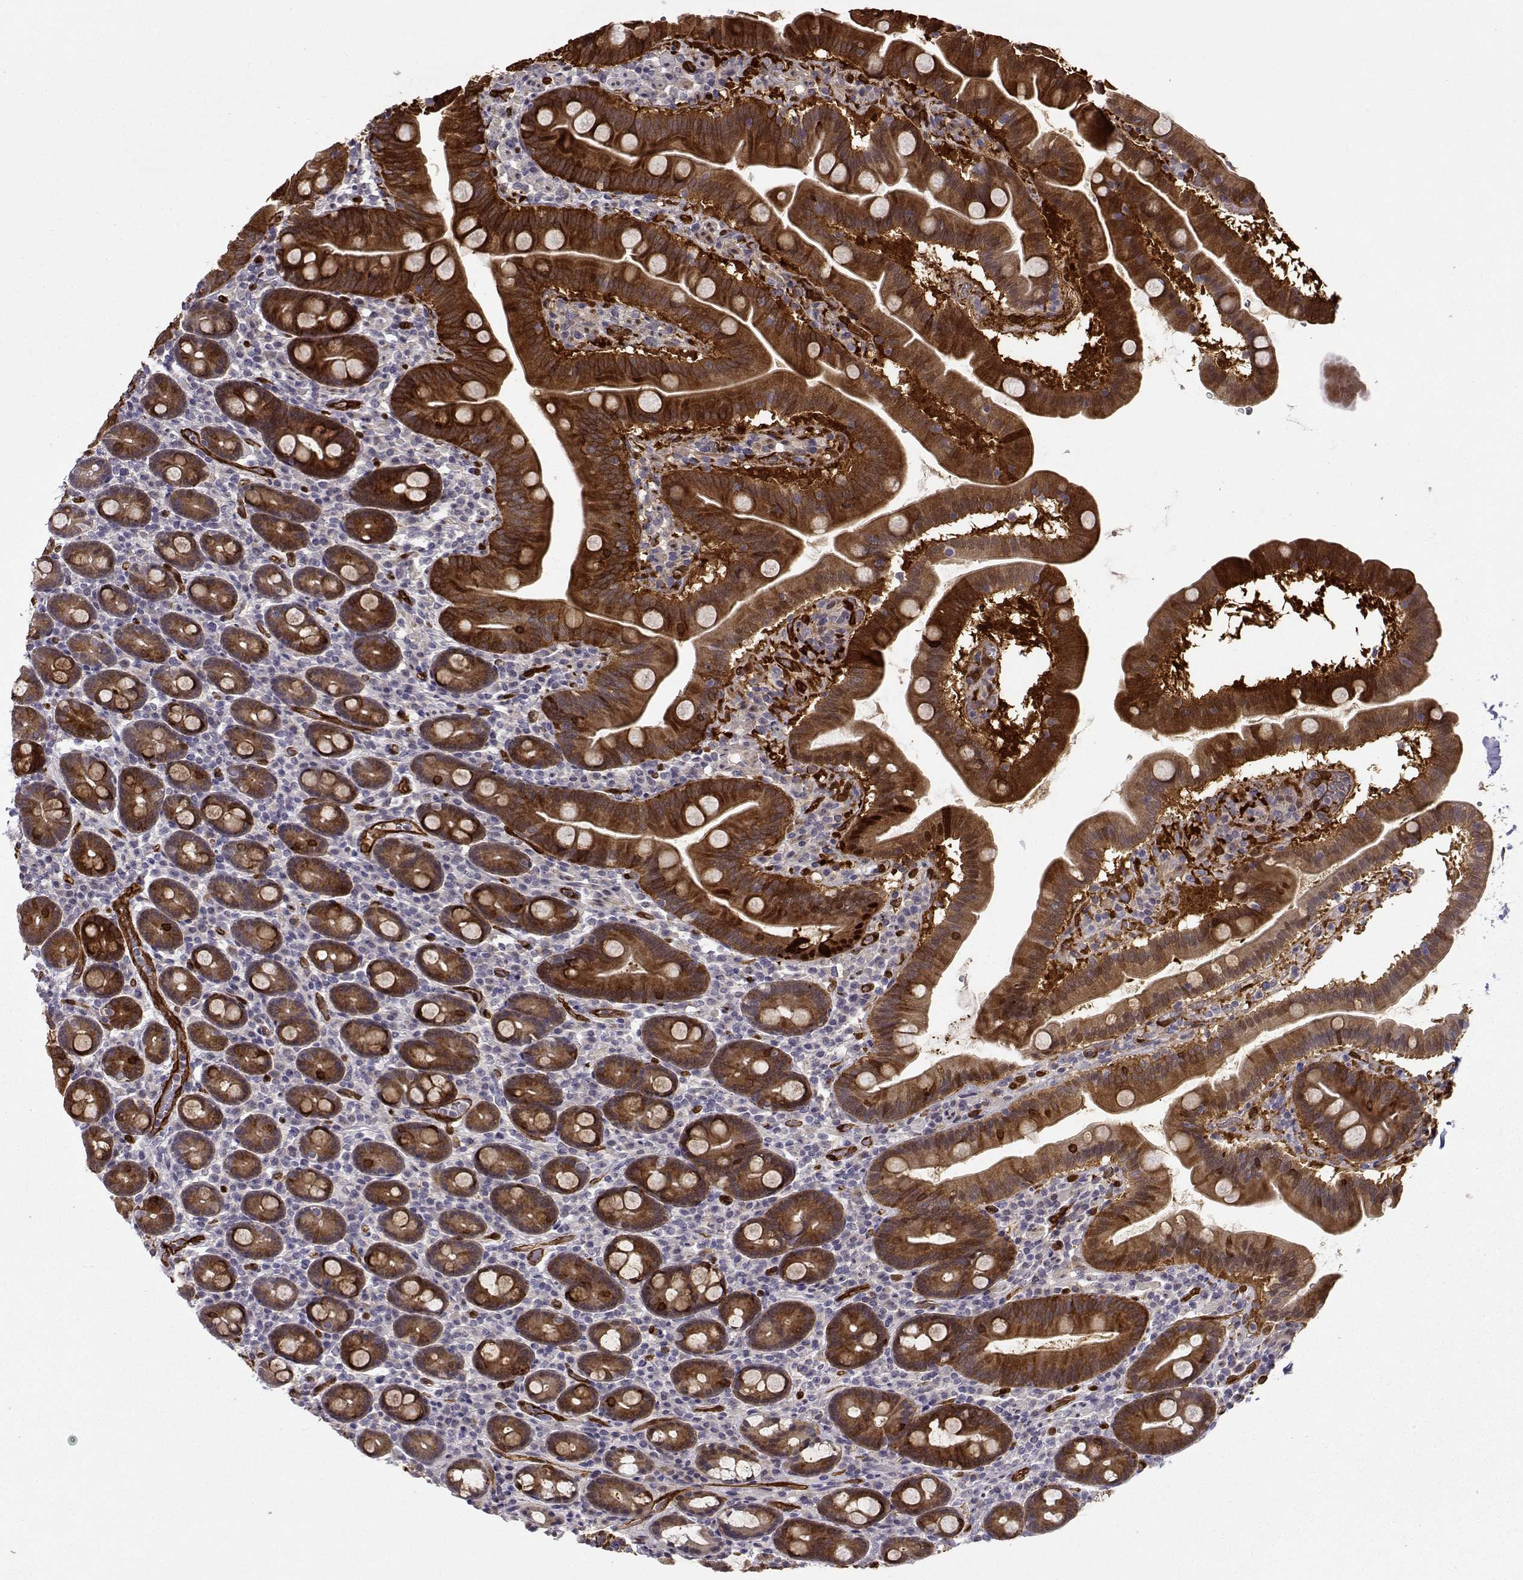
{"staining": {"intensity": "strong", "quantity": "25%-75%", "location": "cytoplasmic/membranous"}, "tissue": "duodenum", "cell_type": "Glandular cells", "image_type": "normal", "snomed": [{"axis": "morphology", "description": "Normal tissue, NOS"}, {"axis": "topography", "description": "Duodenum"}], "caption": "Immunohistochemical staining of unremarkable human duodenum demonstrates strong cytoplasmic/membranous protein staining in about 25%-75% of glandular cells. The protein of interest is stained brown, and the nuclei are stained in blue (DAB (3,3'-diaminobenzidine) IHC with brightfield microscopy, high magnification).", "gene": "NQO1", "patient": {"sex": "male", "age": 59}}